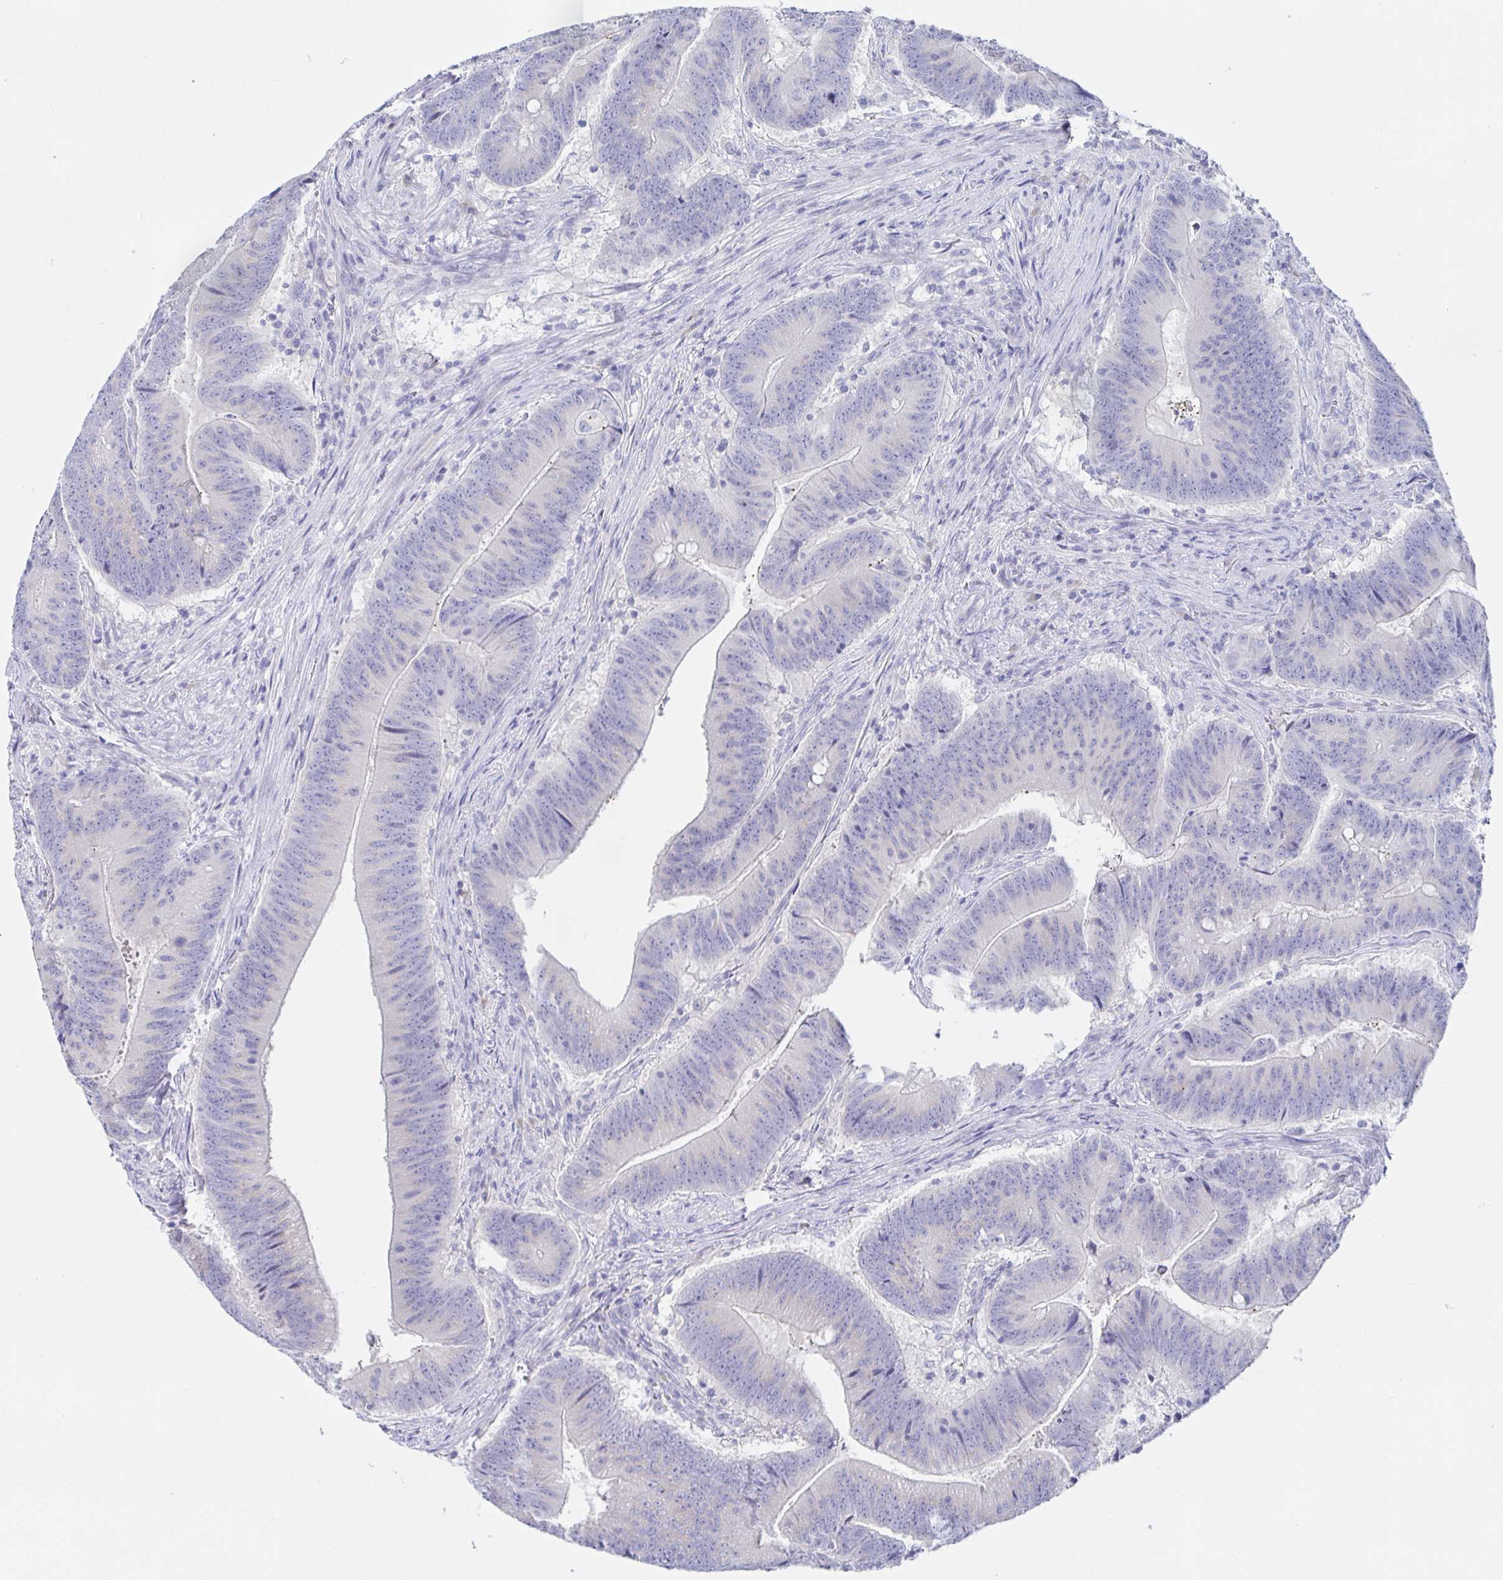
{"staining": {"intensity": "negative", "quantity": "none", "location": "none"}, "tissue": "colorectal cancer", "cell_type": "Tumor cells", "image_type": "cancer", "snomed": [{"axis": "morphology", "description": "Adenocarcinoma, NOS"}, {"axis": "topography", "description": "Colon"}], "caption": "Immunohistochemistry (IHC) of colorectal adenocarcinoma exhibits no positivity in tumor cells.", "gene": "SIAH3", "patient": {"sex": "female", "age": 87}}